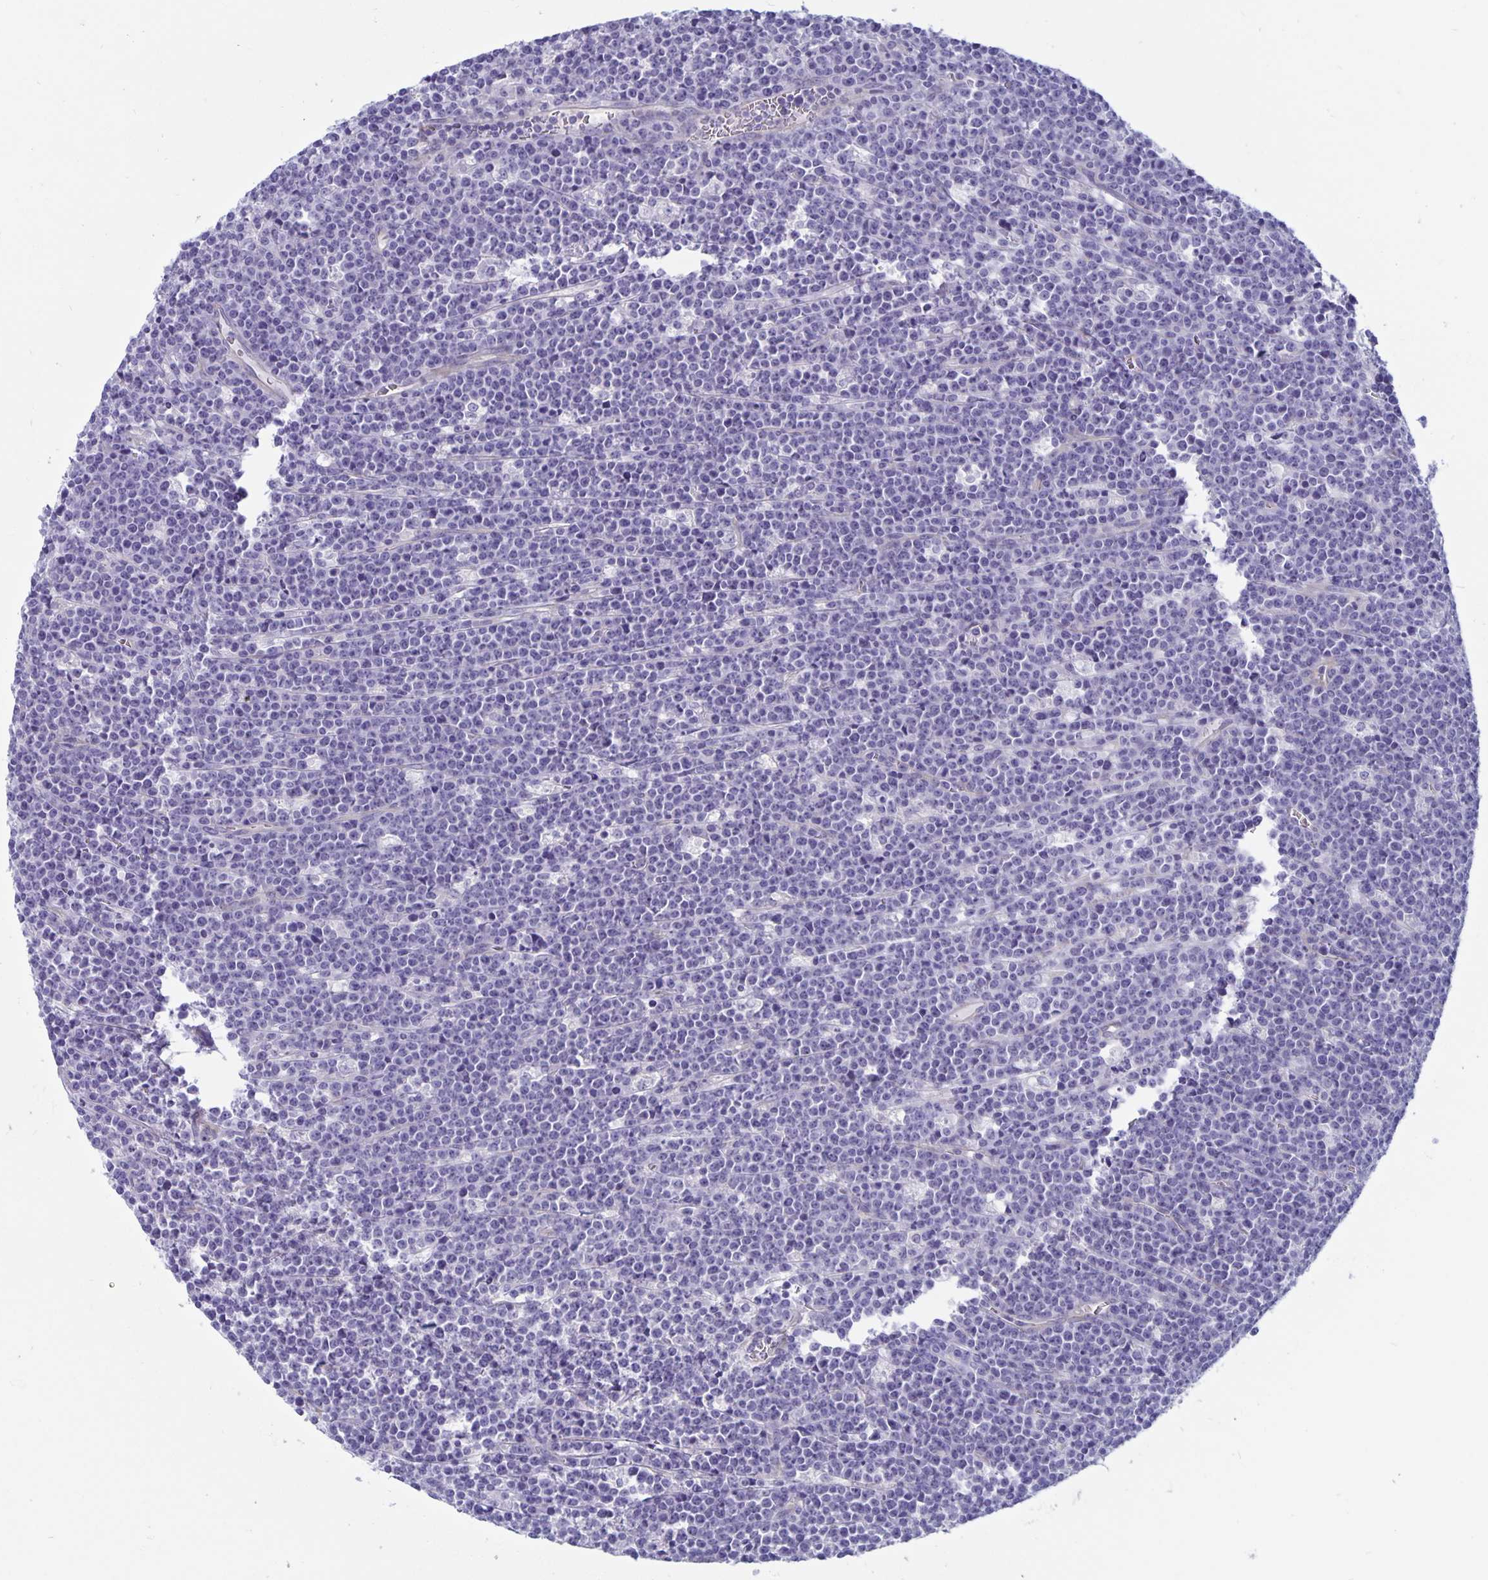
{"staining": {"intensity": "negative", "quantity": "none", "location": "none"}, "tissue": "lymphoma", "cell_type": "Tumor cells", "image_type": "cancer", "snomed": [{"axis": "morphology", "description": "Malignant lymphoma, non-Hodgkin's type, High grade"}, {"axis": "topography", "description": "Ovary"}], "caption": "This is an IHC photomicrograph of lymphoma. There is no positivity in tumor cells.", "gene": "PLCB3", "patient": {"sex": "female", "age": 56}}